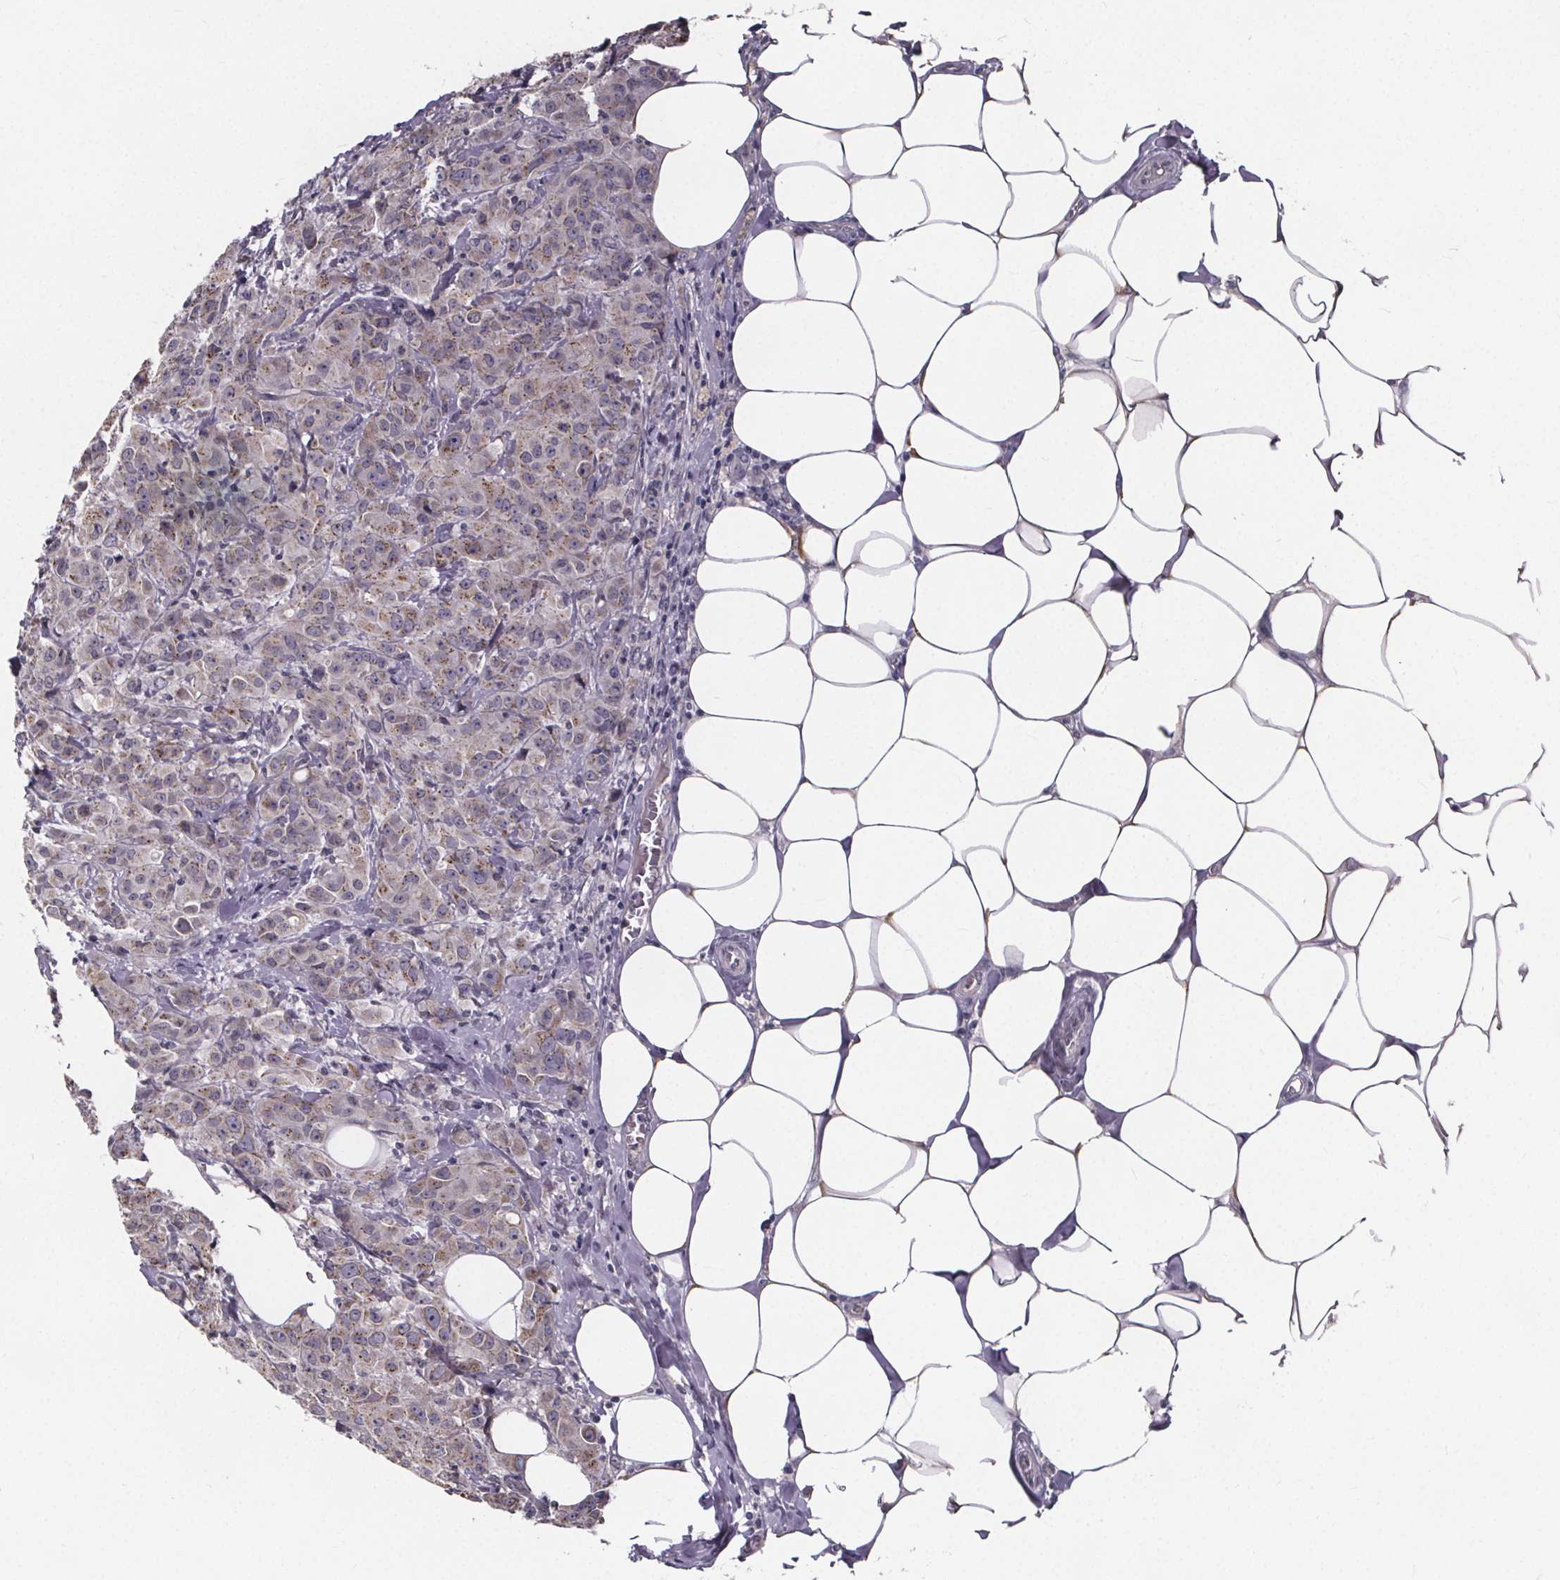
{"staining": {"intensity": "weak", "quantity": ">75%", "location": "cytoplasmic/membranous"}, "tissue": "breast cancer", "cell_type": "Tumor cells", "image_type": "cancer", "snomed": [{"axis": "morphology", "description": "Normal tissue, NOS"}, {"axis": "morphology", "description": "Duct carcinoma"}, {"axis": "topography", "description": "Breast"}], "caption": "High-magnification brightfield microscopy of breast infiltrating ductal carcinoma stained with DAB (brown) and counterstained with hematoxylin (blue). tumor cells exhibit weak cytoplasmic/membranous positivity is seen in about>75% of cells.", "gene": "FAM181B", "patient": {"sex": "female", "age": 43}}